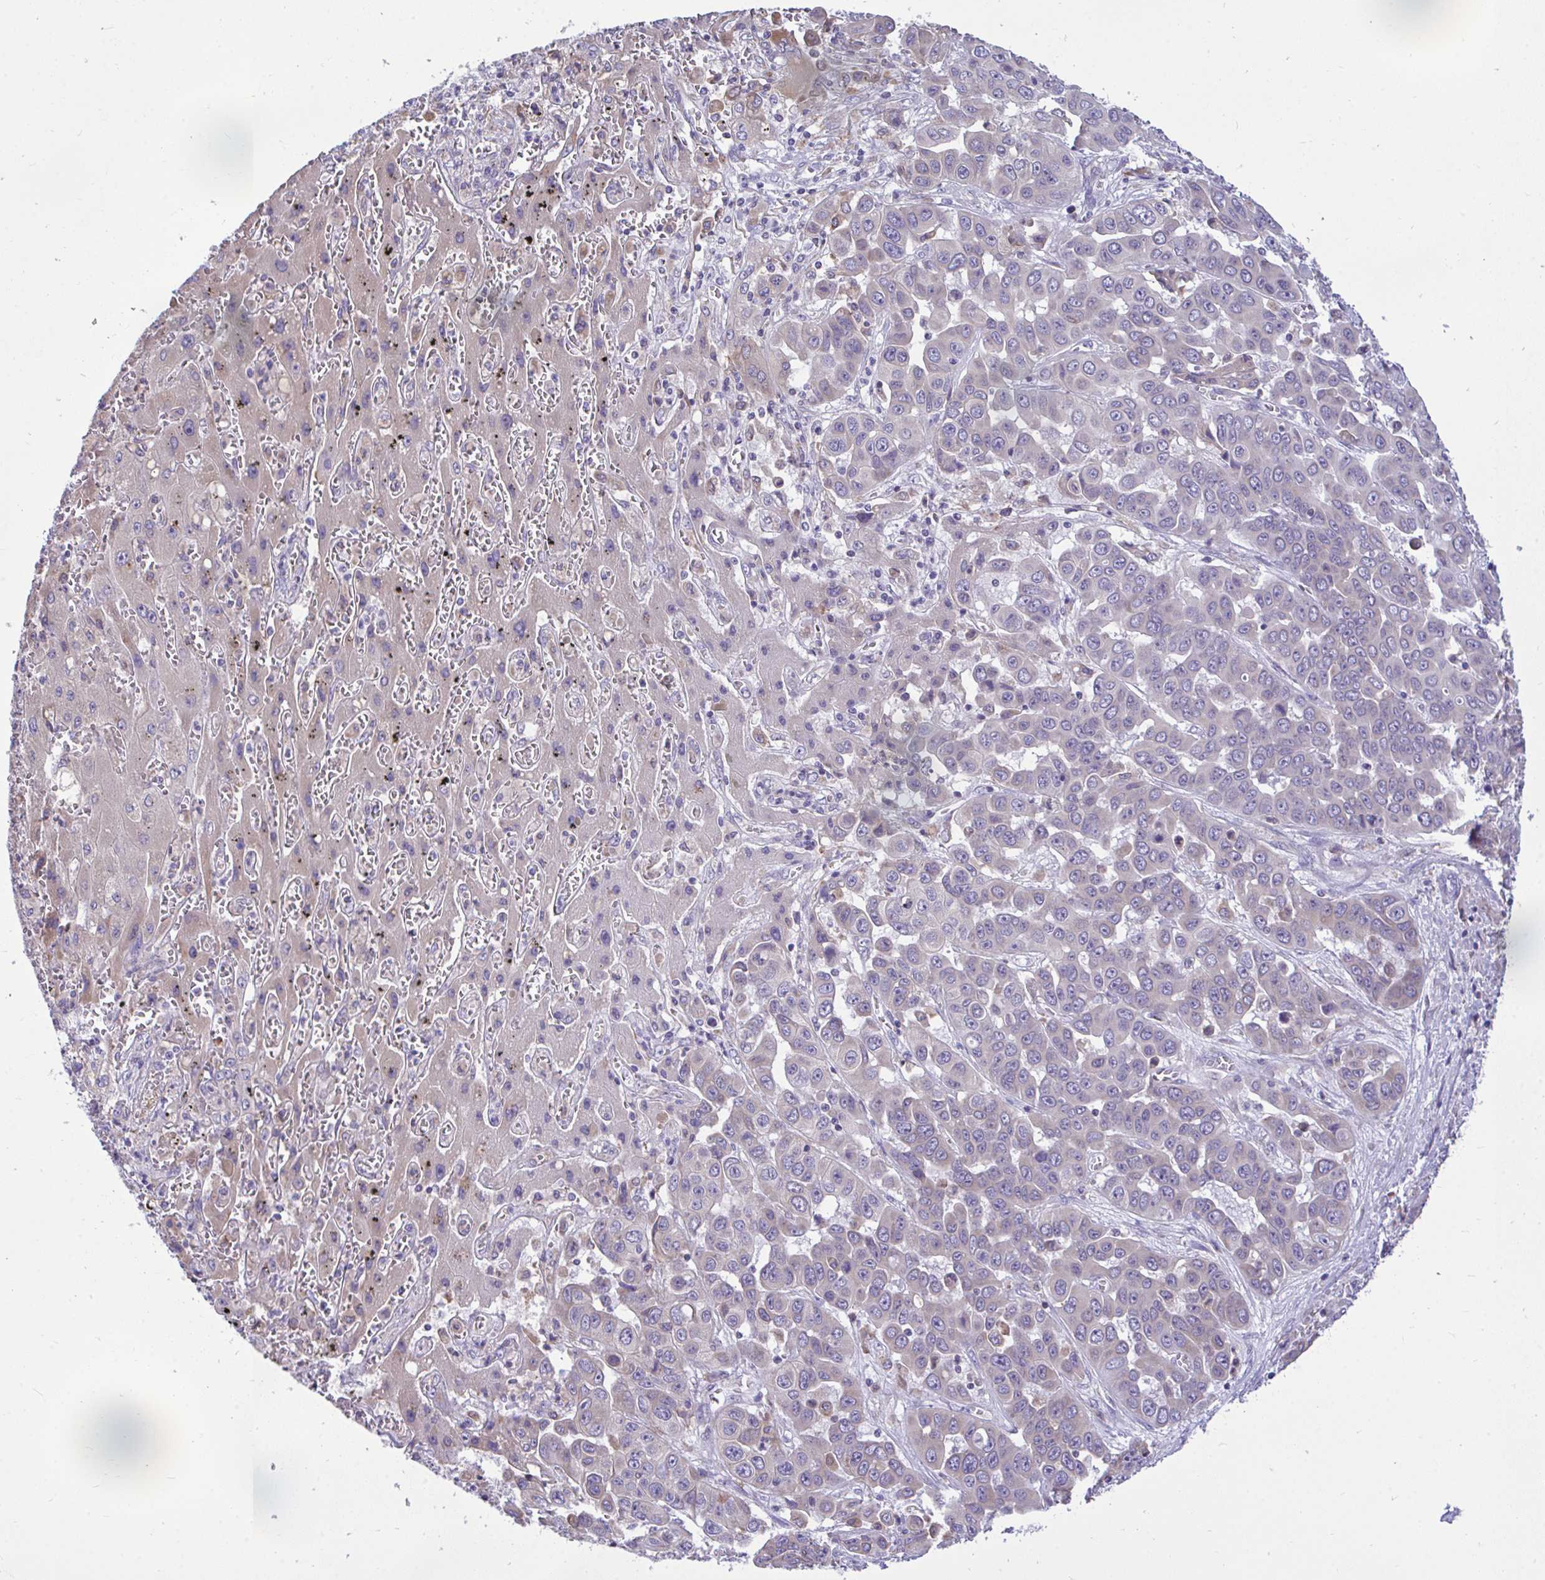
{"staining": {"intensity": "negative", "quantity": "none", "location": "none"}, "tissue": "liver cancer", "cell_type": "Tumor cells", "image_type": "cancer", "snomed": [{"axis": "morphology", "description": "Cholangiocarcinoma"}, {"axis": "topography", "description": "Liver"}], "caption": "The photomicrograph displays no significant expression in tumor cells of cholangiocarcinoma (liver).", "gene": "PIGK", "patient": {"sex": "female", "age": 52}}